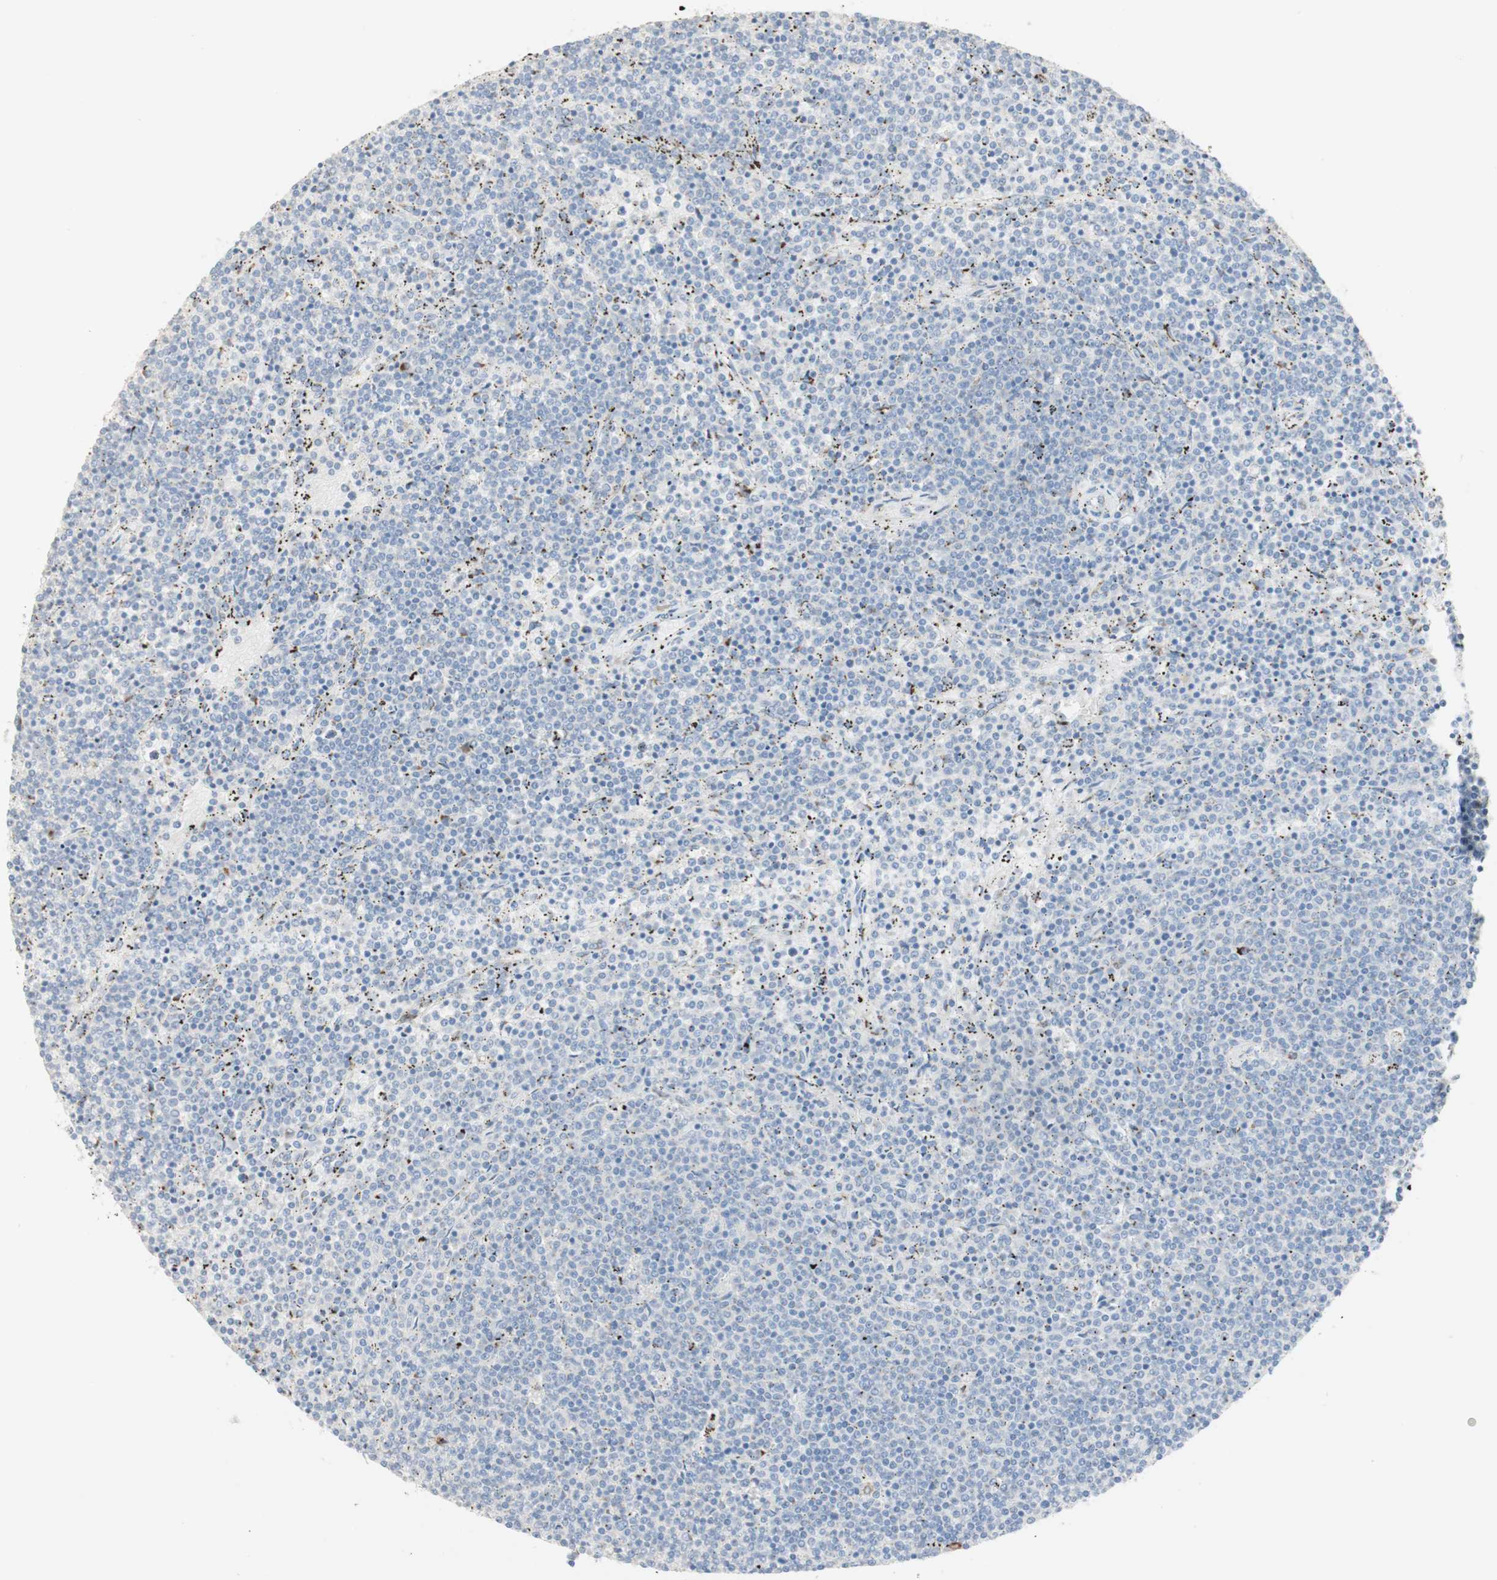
{"staining": {"intensity": "negative", "quantity": "none", "location": "none"}, "tissue": "lymphoma", "cell_type": "Tumor cells", "image_type": "cancer", "snomed": [{"axis": "morphology", "description": "Malignant lymphoma, non-Hodgkin's type, Low grade"}, {"axis": "topography", "description": "Spleen"}], "caption": "Protein analysis of lymphoma exhibits no significant expression in tumor cells.", "gene": "MANEA", "patient": {"sex": "female", "age": 50}}